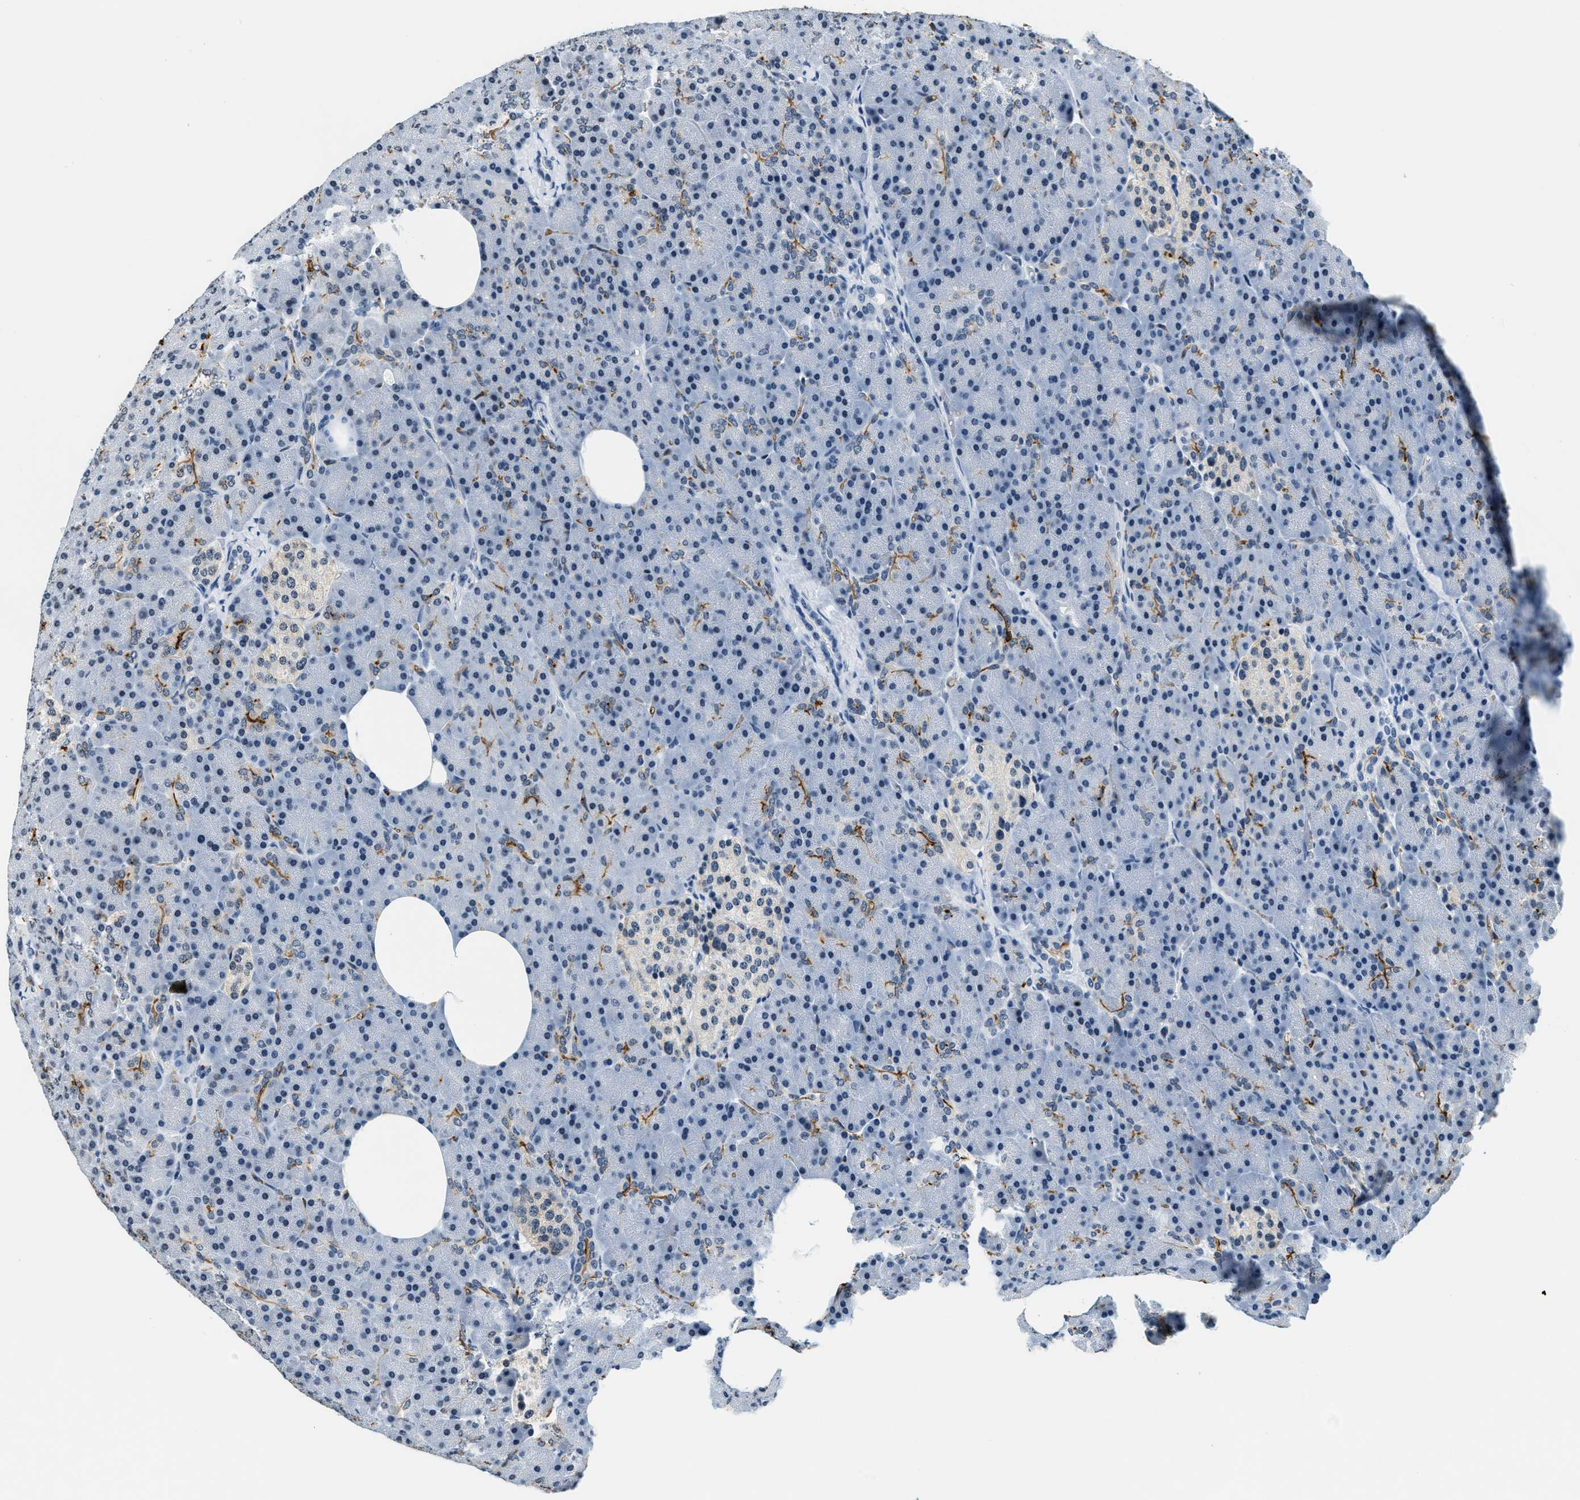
{"staining": {"intensity": "moderate", "quantity": "<25%", "location": "cytoplasmic/membranous"}, "tissue": "pancreas", "cell_type": "Exocrine glandular cells", "image_type": "normal", "snomed": [{"axis": "morphology", "description": "Normal tissue, NOS"}, {"axis": "topography", "description": "Pancreas"}], "caption": "IHC (DAB (3,3'-diaminobenzidine)) staining of normal human pancreas reveals moderate cytoplasmic/membranous protein positivity in approximately <25% of exocrine glandular cells. (DAB (3,3'-diaminobenzidine) IHC with brightfield microscopy, high magnification).", "gene": "CA4", "patient": {"sex": "female", "age": 35}}